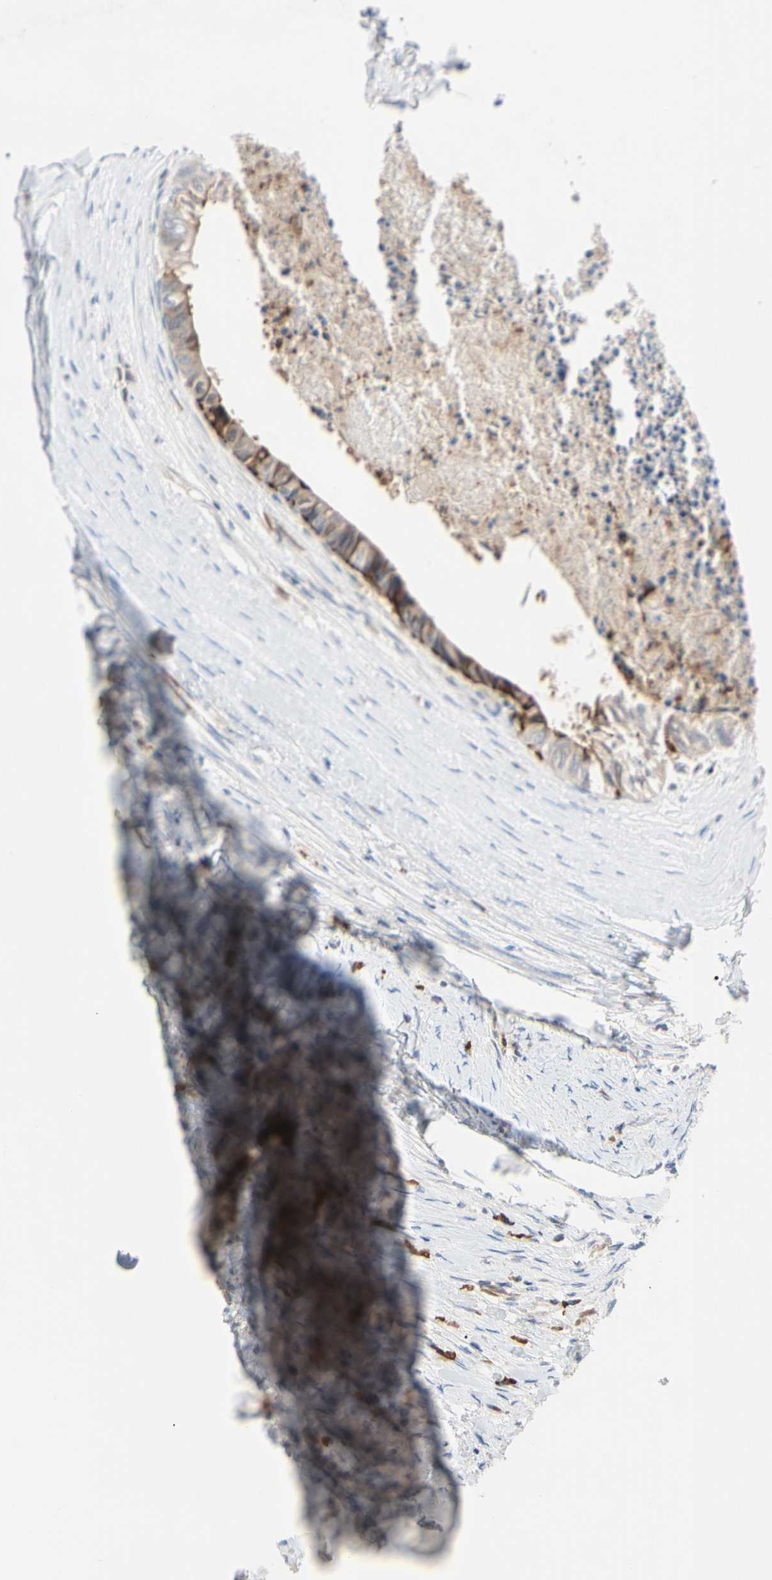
{"staining": {"intensity": "moderate", "quantity": "<25%", "location": "cytoplasmic/membranous"}, "tissue": "colorectal cancer", "cell_type": "Tumor cells", "image_type": "cancer", "snomed": [{"axis": "morphology", "description": "Adenocarcinoma, NOS"}, {"axis": "topography", "description": "Rectum"}], "caption": "Human colorectal cancer (adenocarcinoma) stained with a brown dye displays moderate cytoplasmic/membranous positive staining in approximately <25% of tumor cells.", "gene": "MCL1", "patient": {"sex": "male", "age": 63}}